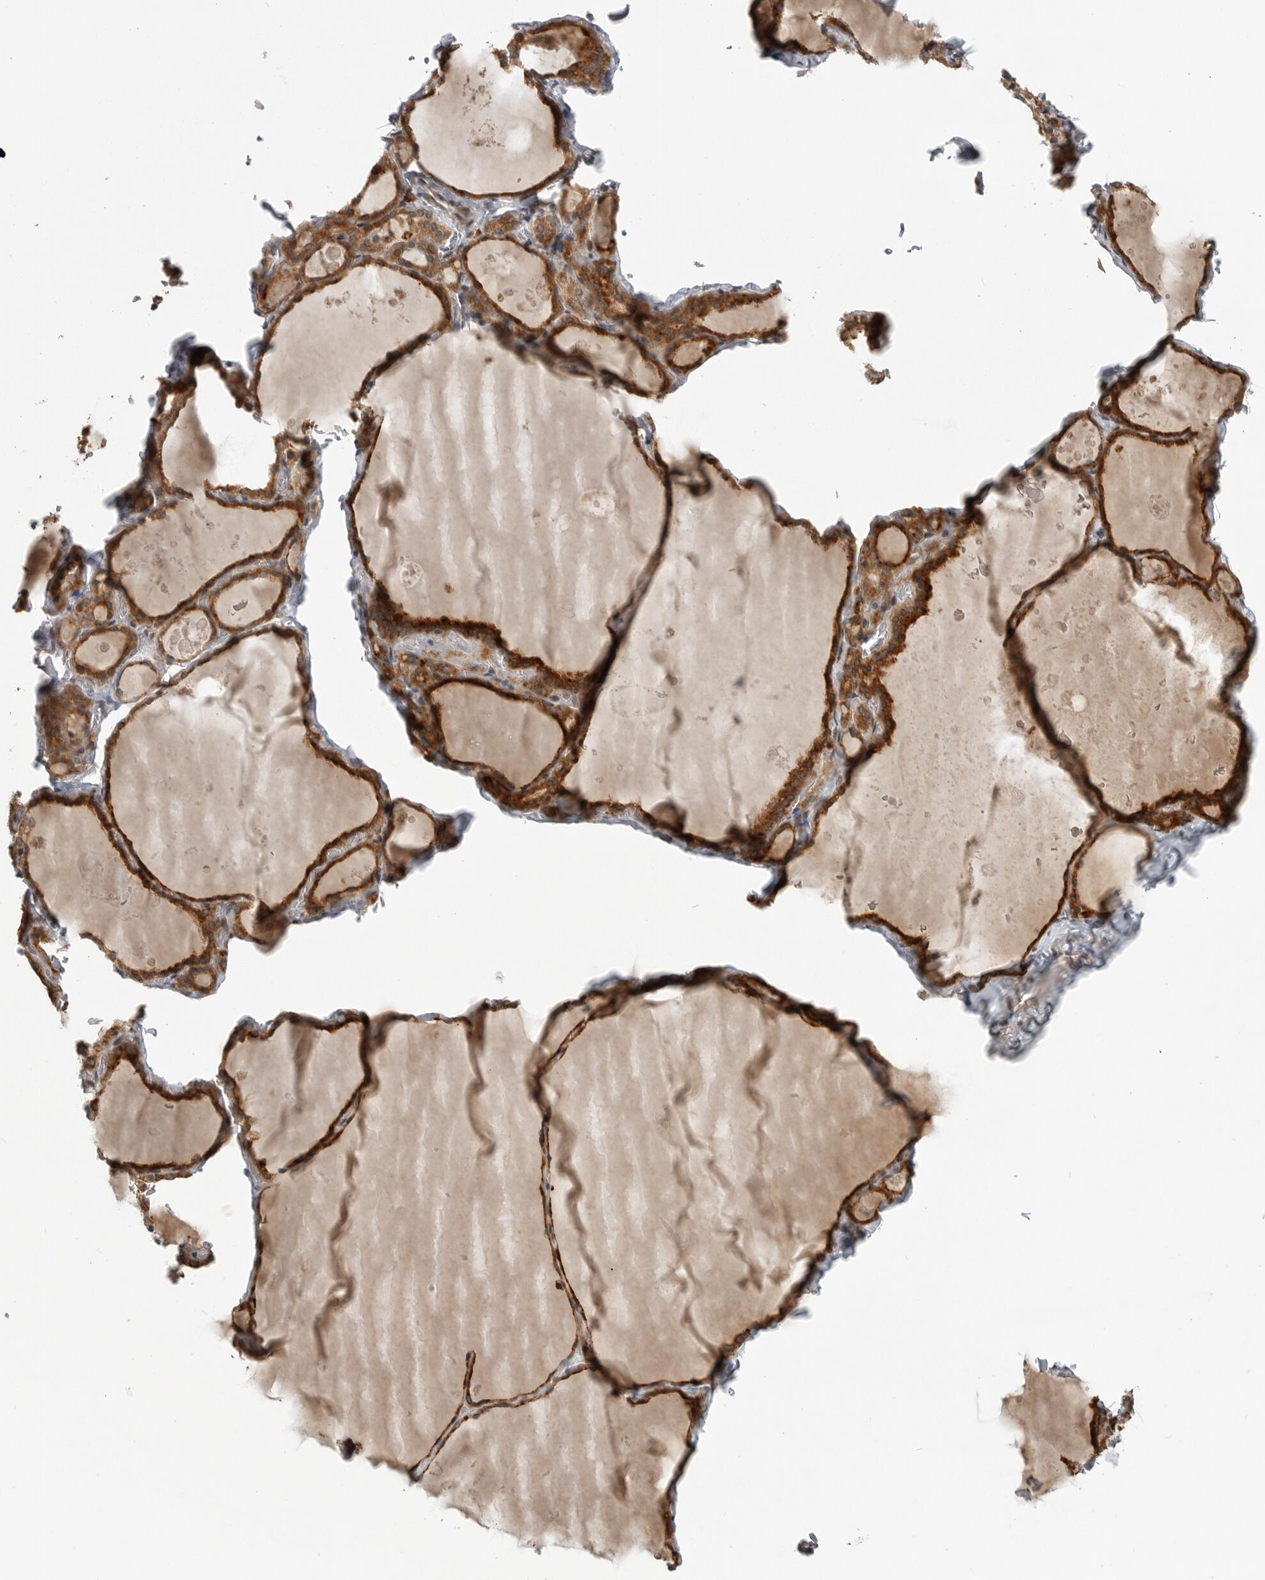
{"staining": {"intensity": "strong", "quantity": ">75%", "location": "cytoplasmic/membranous"}, "tissue": "thyroid gland", "cell_type": "Glandular cells", "image_type": "normal", "snomed": [{"axis": "morphology", "description": "Normal tissue, NOS"}, {"axis": "topography", "description": "Thyroid gland"}], "caption": "Normal thyroid gland exhibits strong cytoplasmic/membranous expression in about >75% of glandular cells, visualized by immunohistochemistry.", "gene": "CEP295NL", "patient": {"sex": "male", "age": 56}}